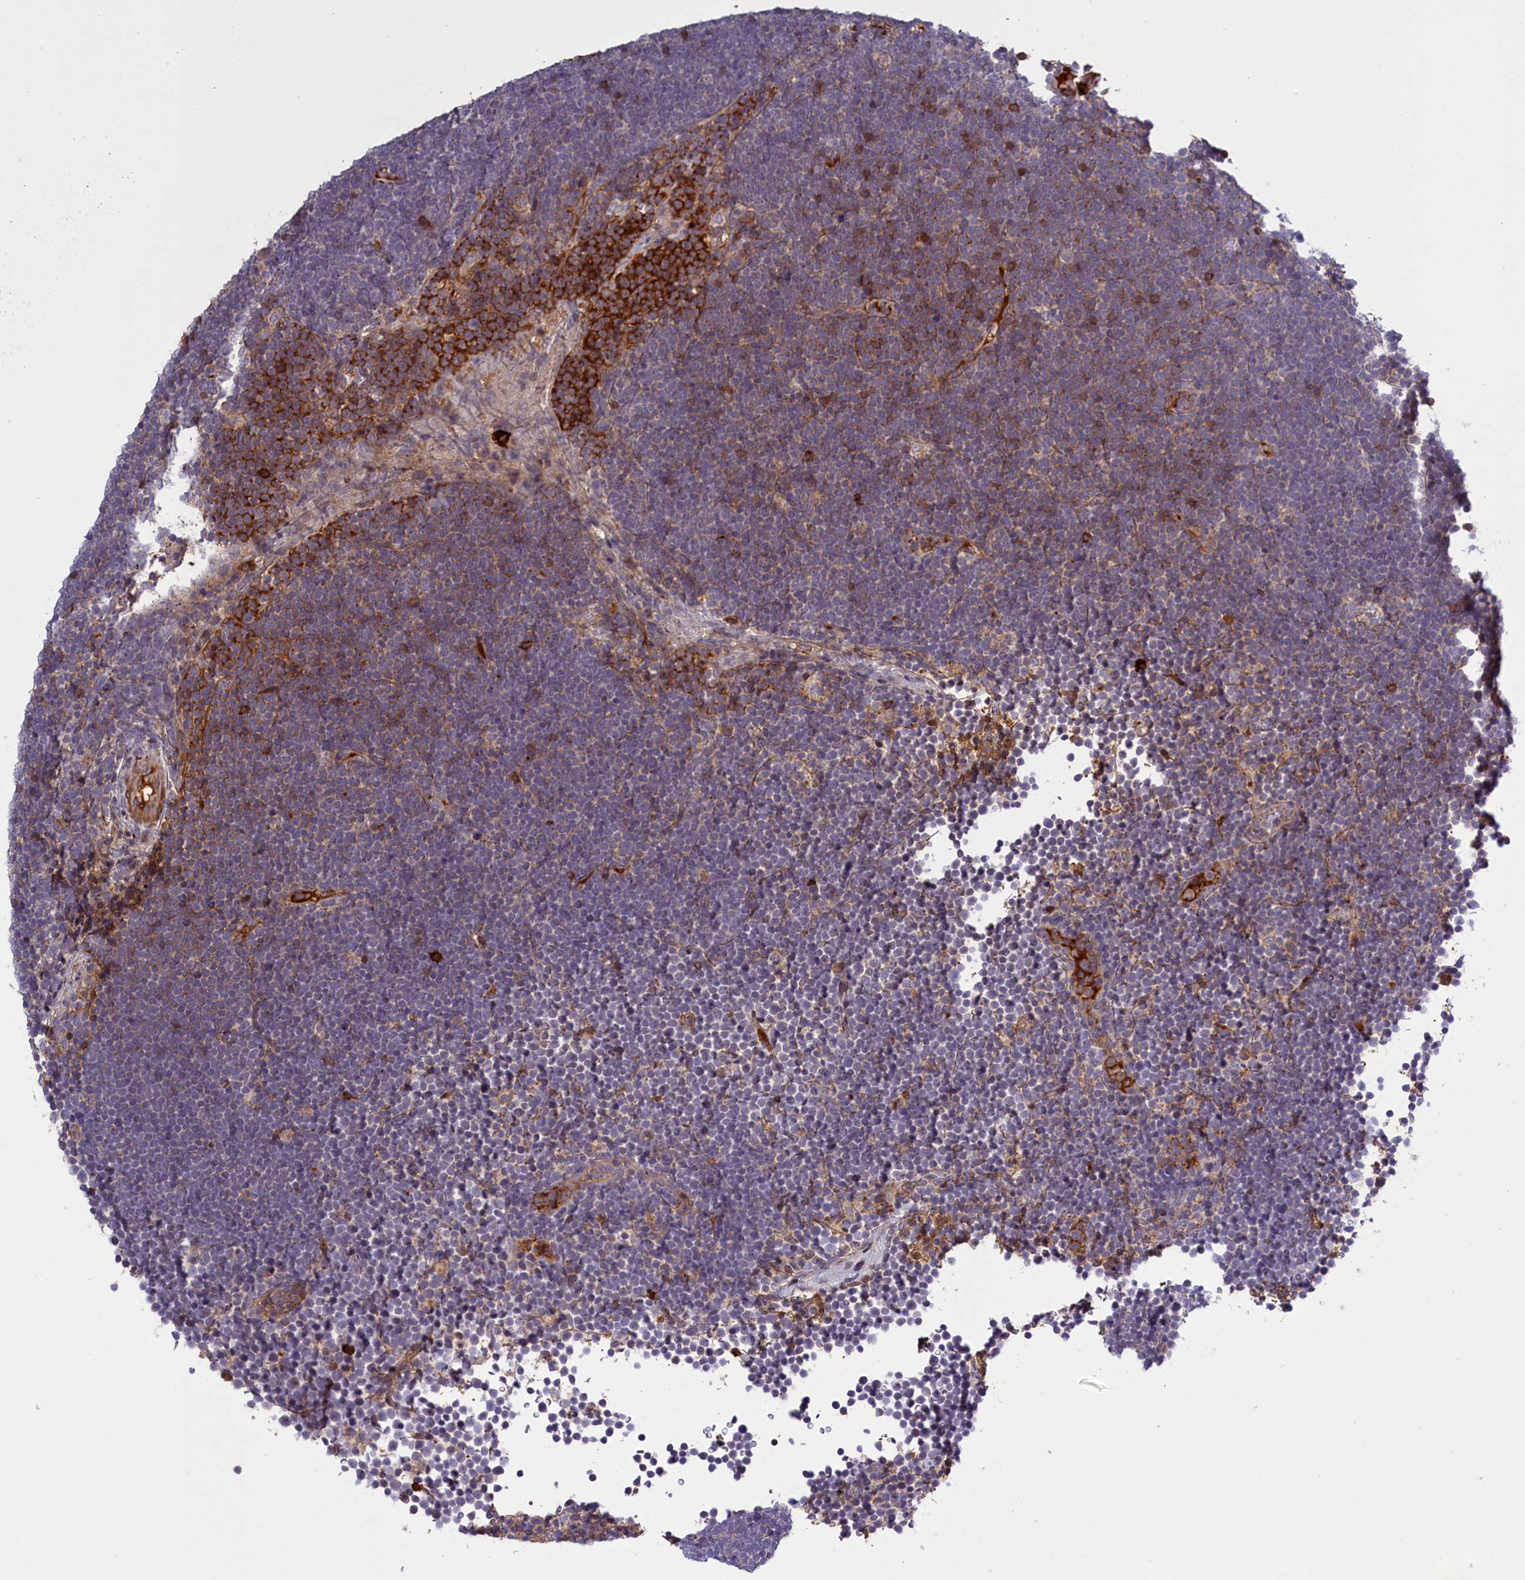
{"staining": {"intensity": "negative", "quantity": "none", "location": "none"}, "tissue": "lymphoma", "cell_type": "Tumor cells", "image_type": "cancer", "snomed": [{"axis": "morphology", "description": "Malignant lymphoma, non-Hodgkin's type, High grade"}, {"axis": "topography", "description": "Lymph node"}], "caption": "This is a photomicrograph of immunohistochemistry (IHC) staining of high-grade malignant lymphoma, non-Hodgkin's type, which shows no positivity in tumor cells.", "gene": "RRAD", "patient": {"sex": "male", "age": 13}}